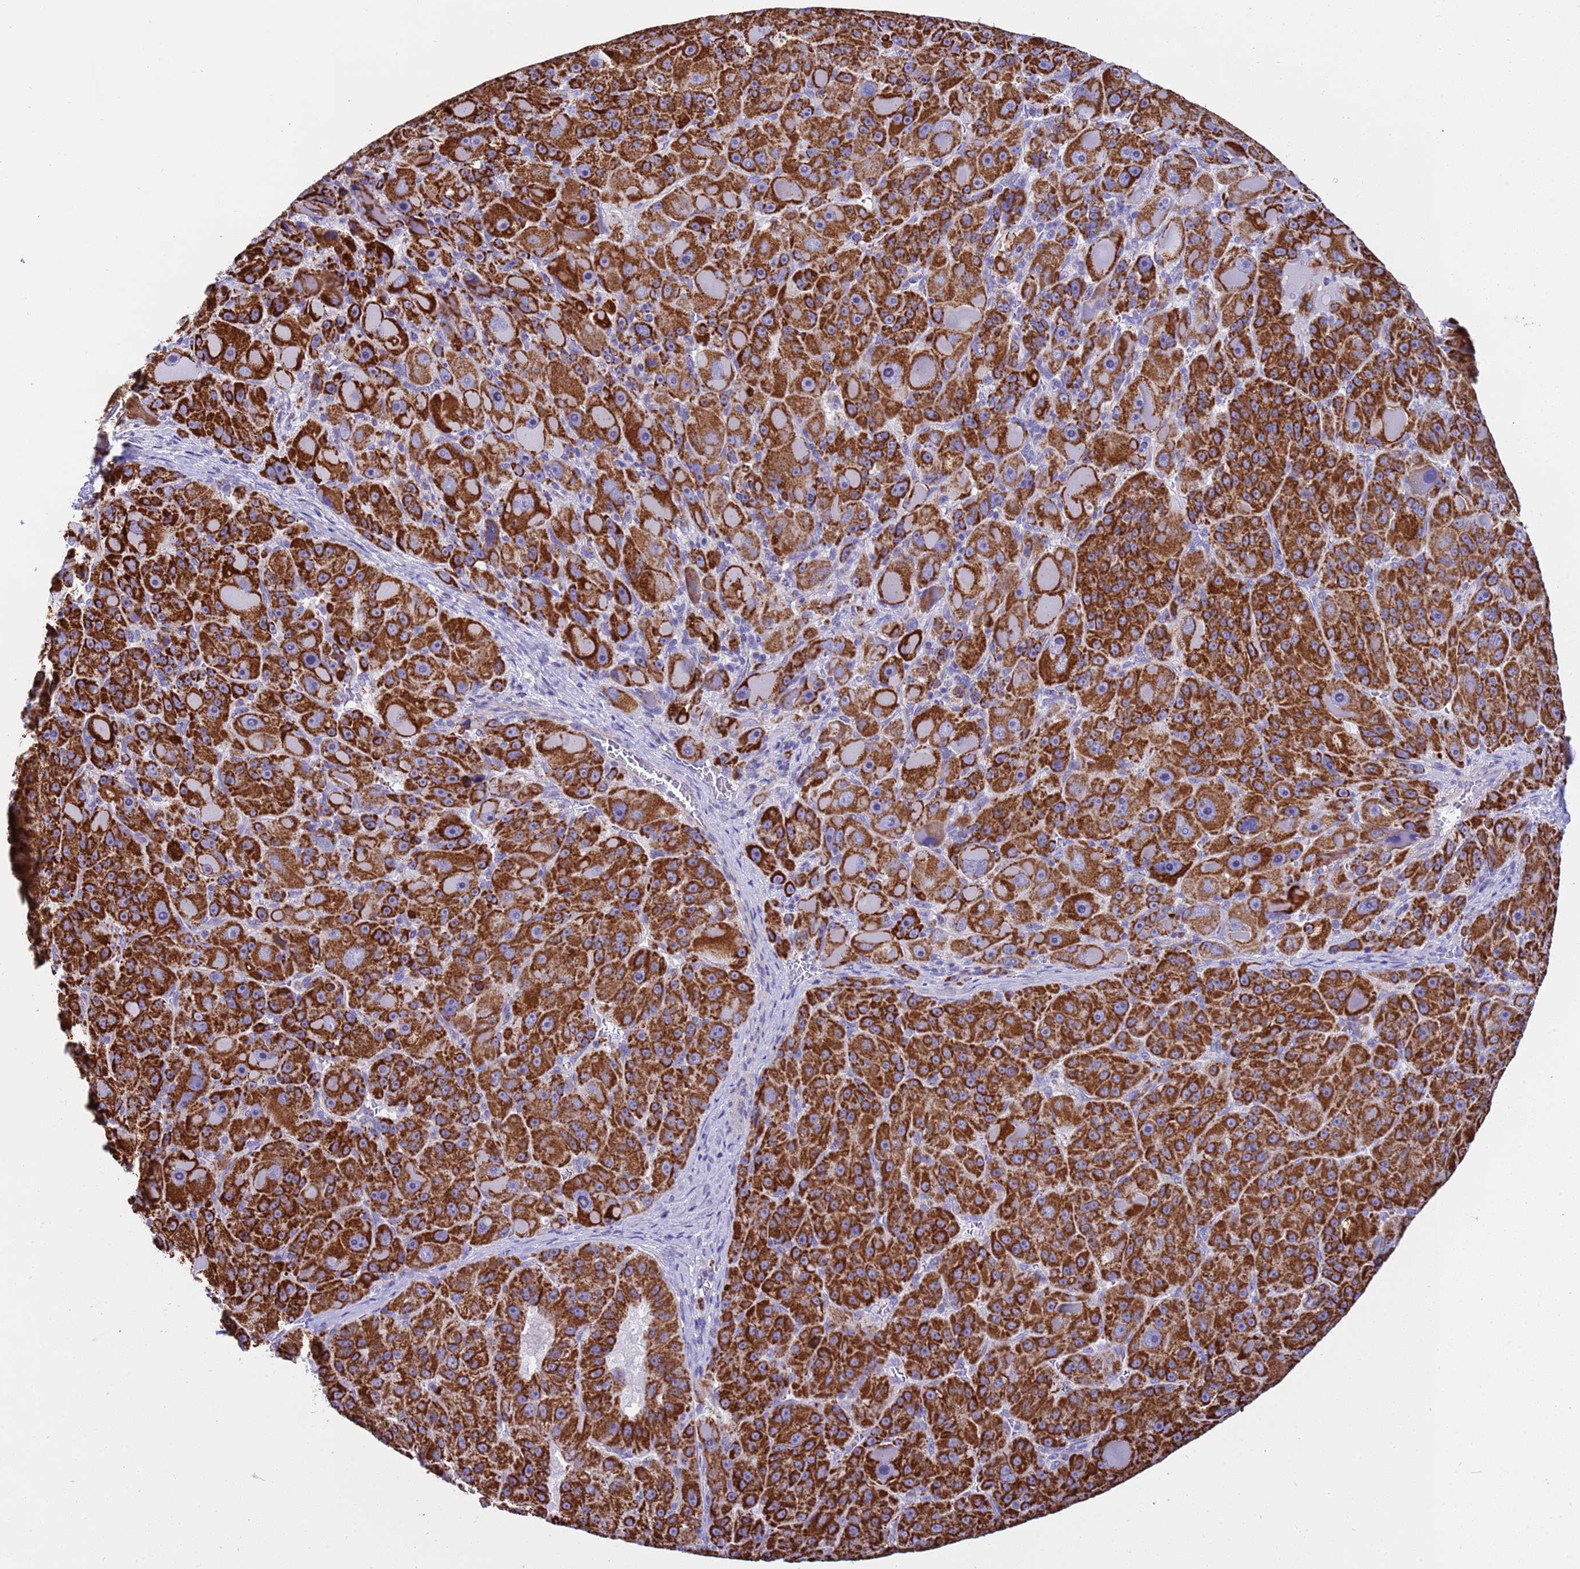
{"staining": {"intensity": "strong", "quantity": ">75%", "location": "cytoplasmic/membranous"}, "tissue": "liver cancer", "cell_type": "Tumor cells", "image_type": "cancer", "snomed": [{"axis": "morphology", "description": "Carcinoma, Hepatocellular, NOS"}, {"axis": "topography", "description": "Liver"}], "caption": "Immunohistochemistry image of liver hepatocellular carcinoma stained for a protein (brown), which exhibits high levels of strong cytoplasmic/membranous positivity in about >75% of tumor cells.", "gene": "RNF165", "patient": {"sex": "male", "age": 76}}